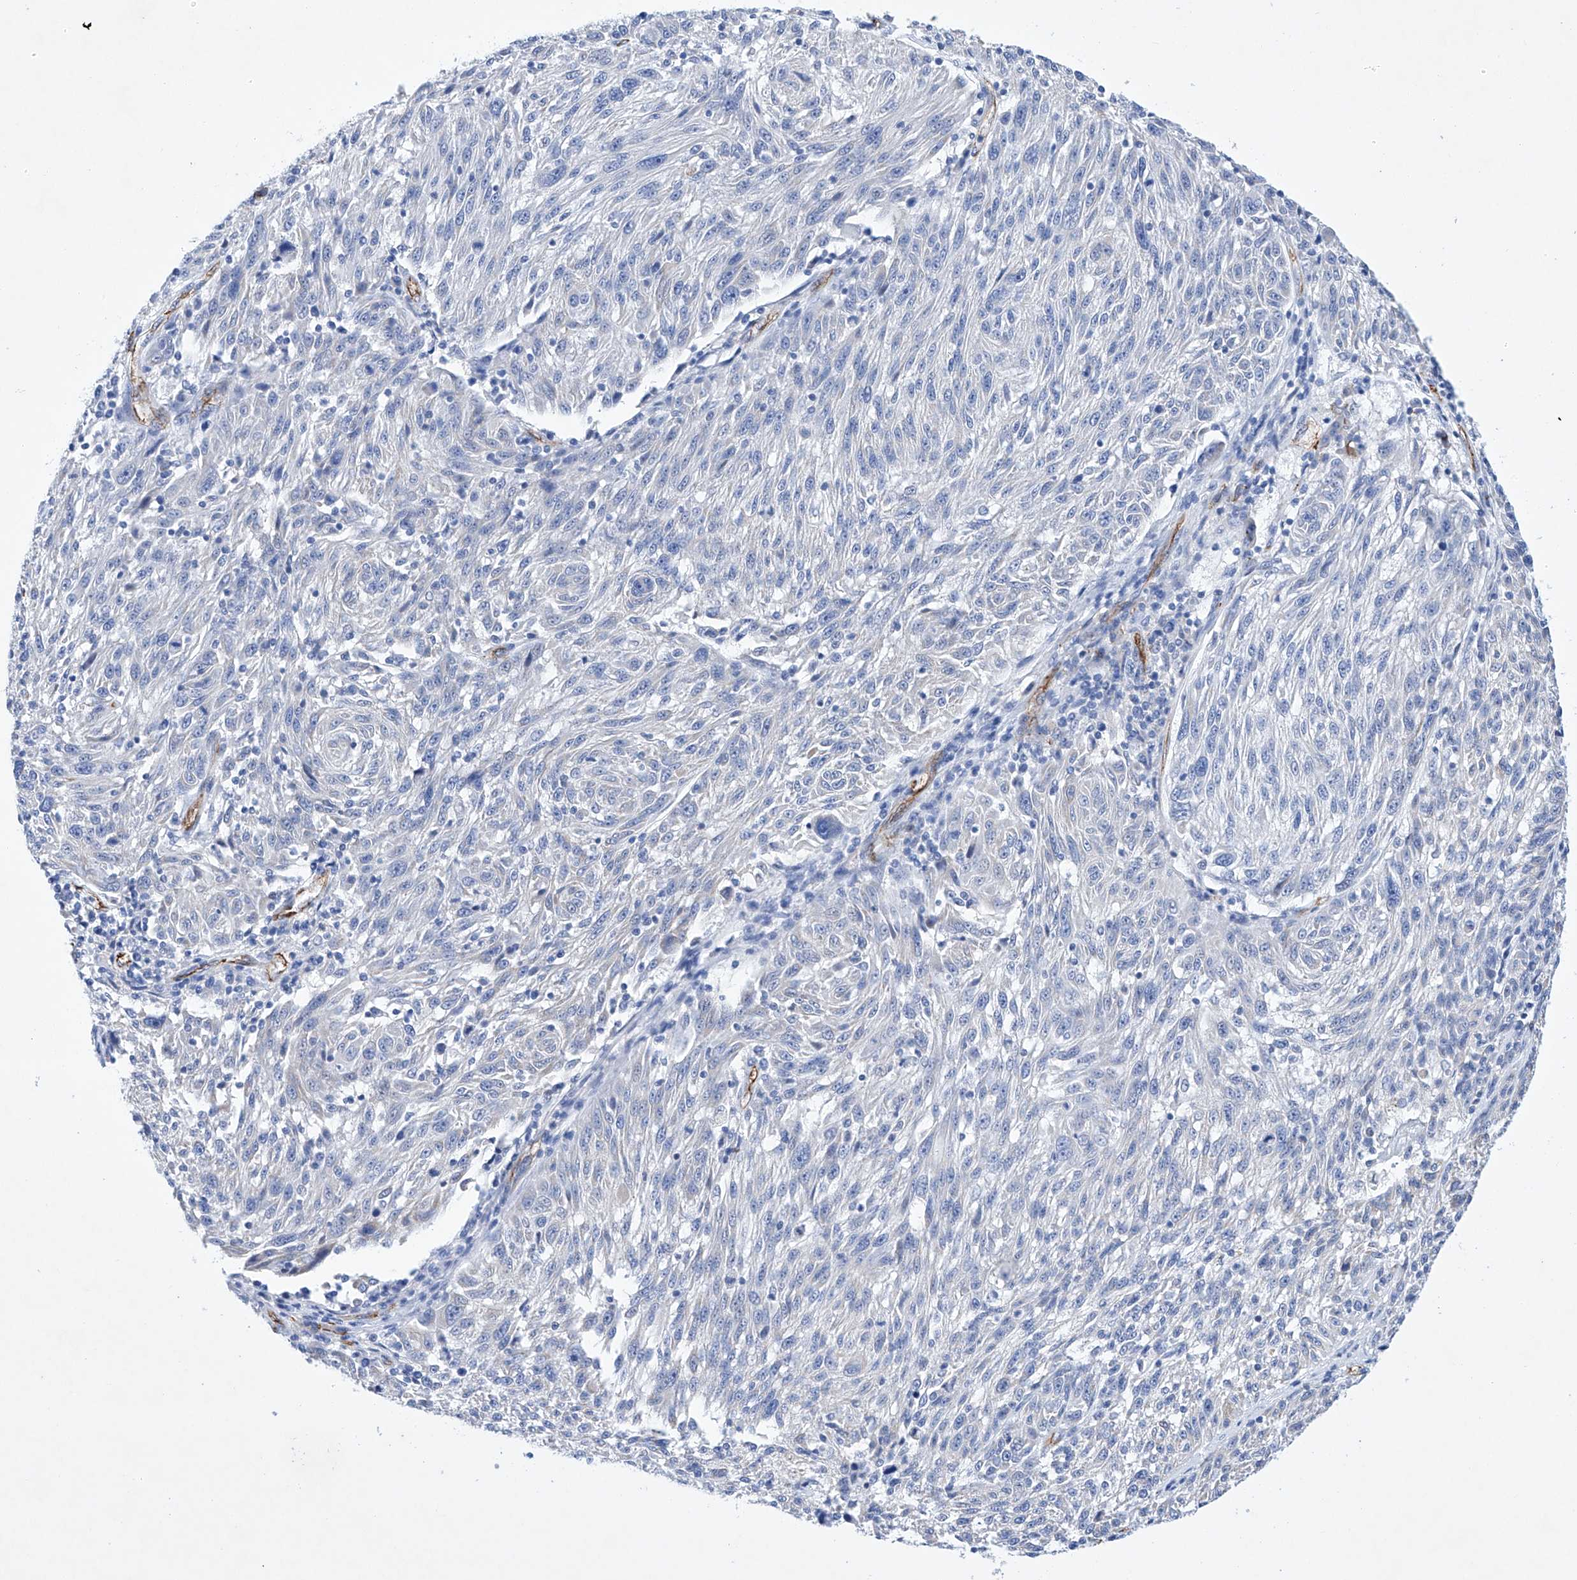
{"staining": {"intensity": "negative", "quantity": "none", "location": "none"}, "tissue": "melanoma", "cell_type": "Tumor cells", "image_type": "cancer", "snomed": [{"axis": "morphology", "description": "Malignant melanoma, NOS"}, {"axis": "topography", "description": "Skin"}], "caption": "High power microscopy micrograph of an IHC micrograph of melanoma, revealing no significant staining in tumor cells.", "gene": "ETV7", "patient": {"sex": "male", "age": 53}}